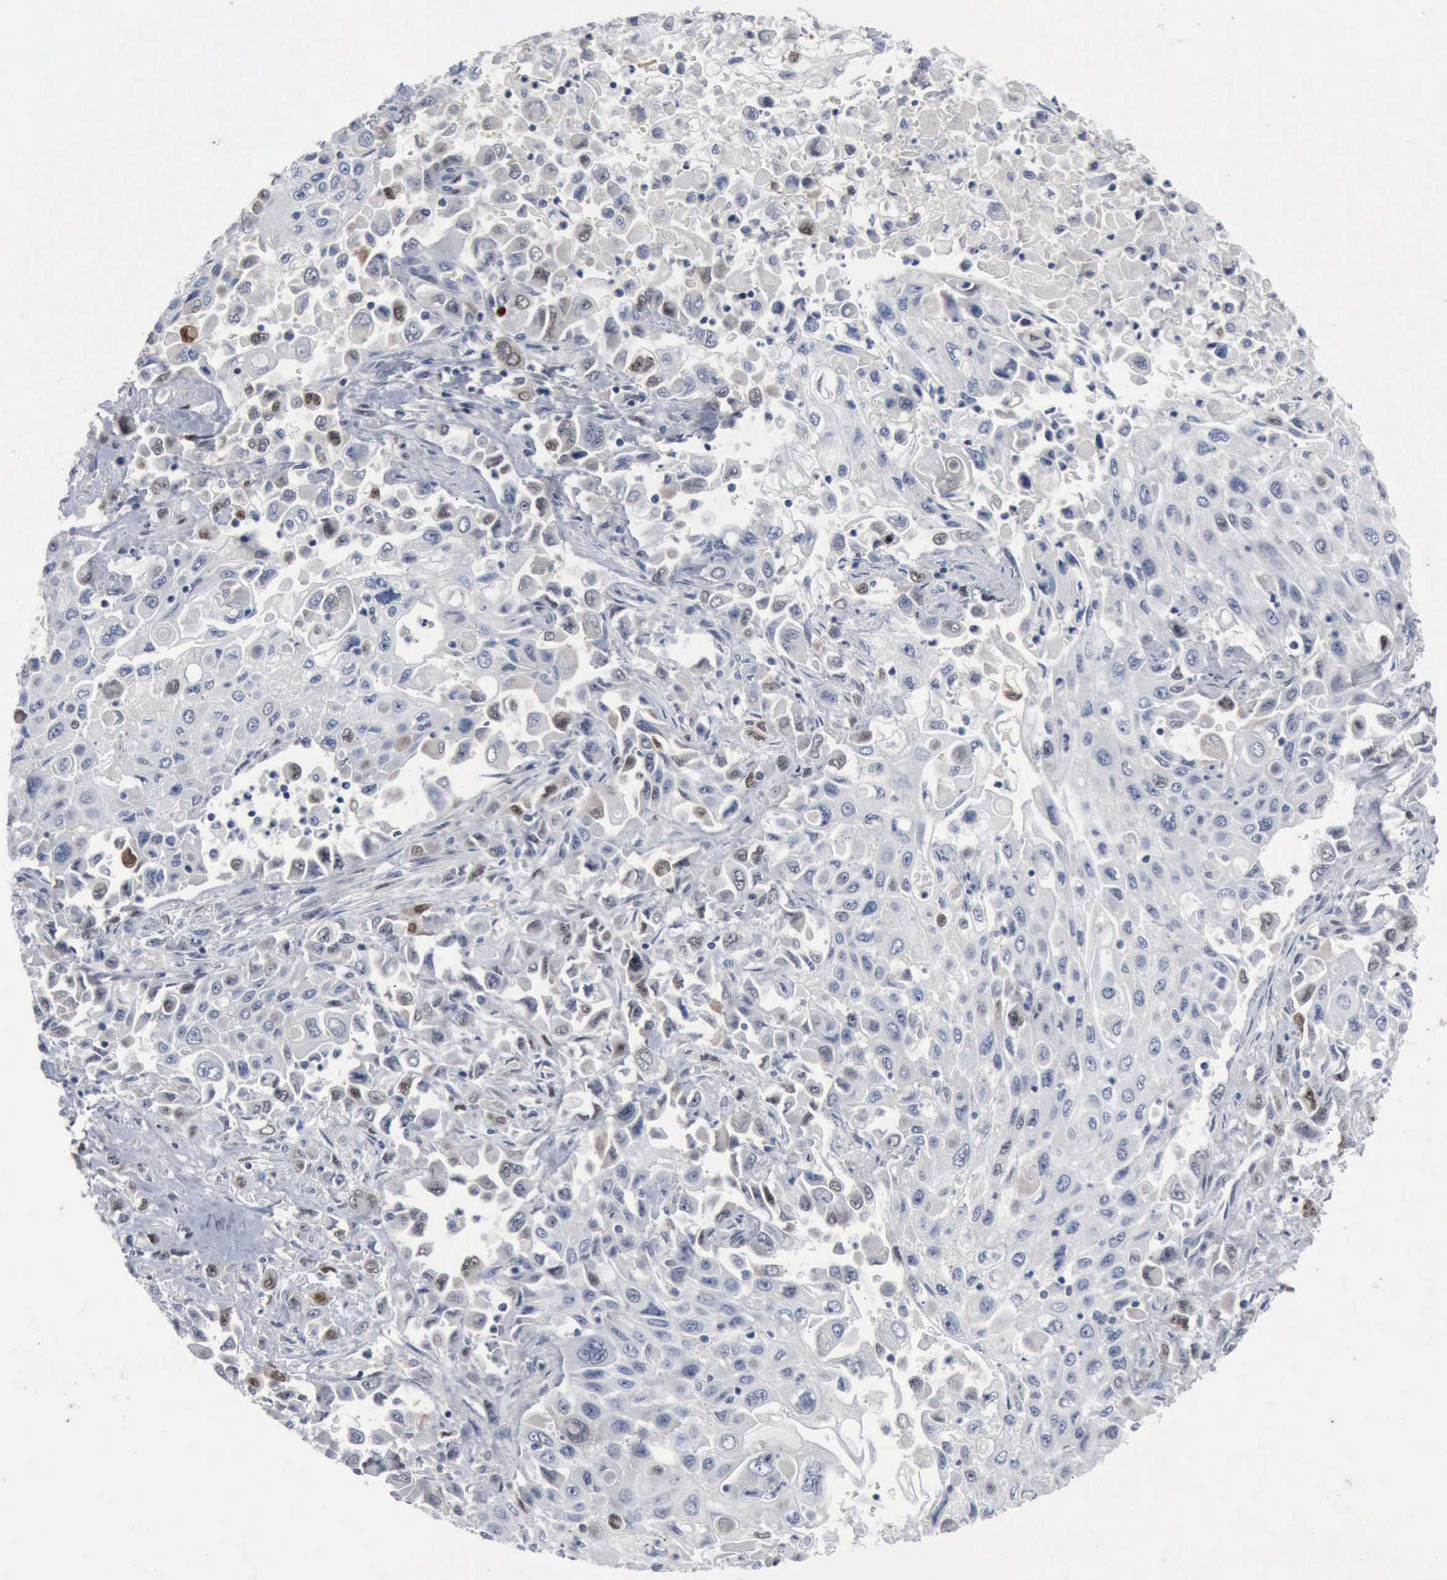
{"staining": {"intensity": "negative", "quantity": "none", "location": "none"}, "tissue": "pancreatic cancer", "cell_type": "Tumor cells", "image_type": "cancer", "snomed": [{"axis": "morphology", "description": "Adenocarcinoma, NOS"}, {"axis": "topography", "description": "Pancreas"}], "caption": "There is no significant staining in tumor cells of pancreatic cancer.", "gene": "FGF2", "patient": {"sex": "male", "age": 70}}